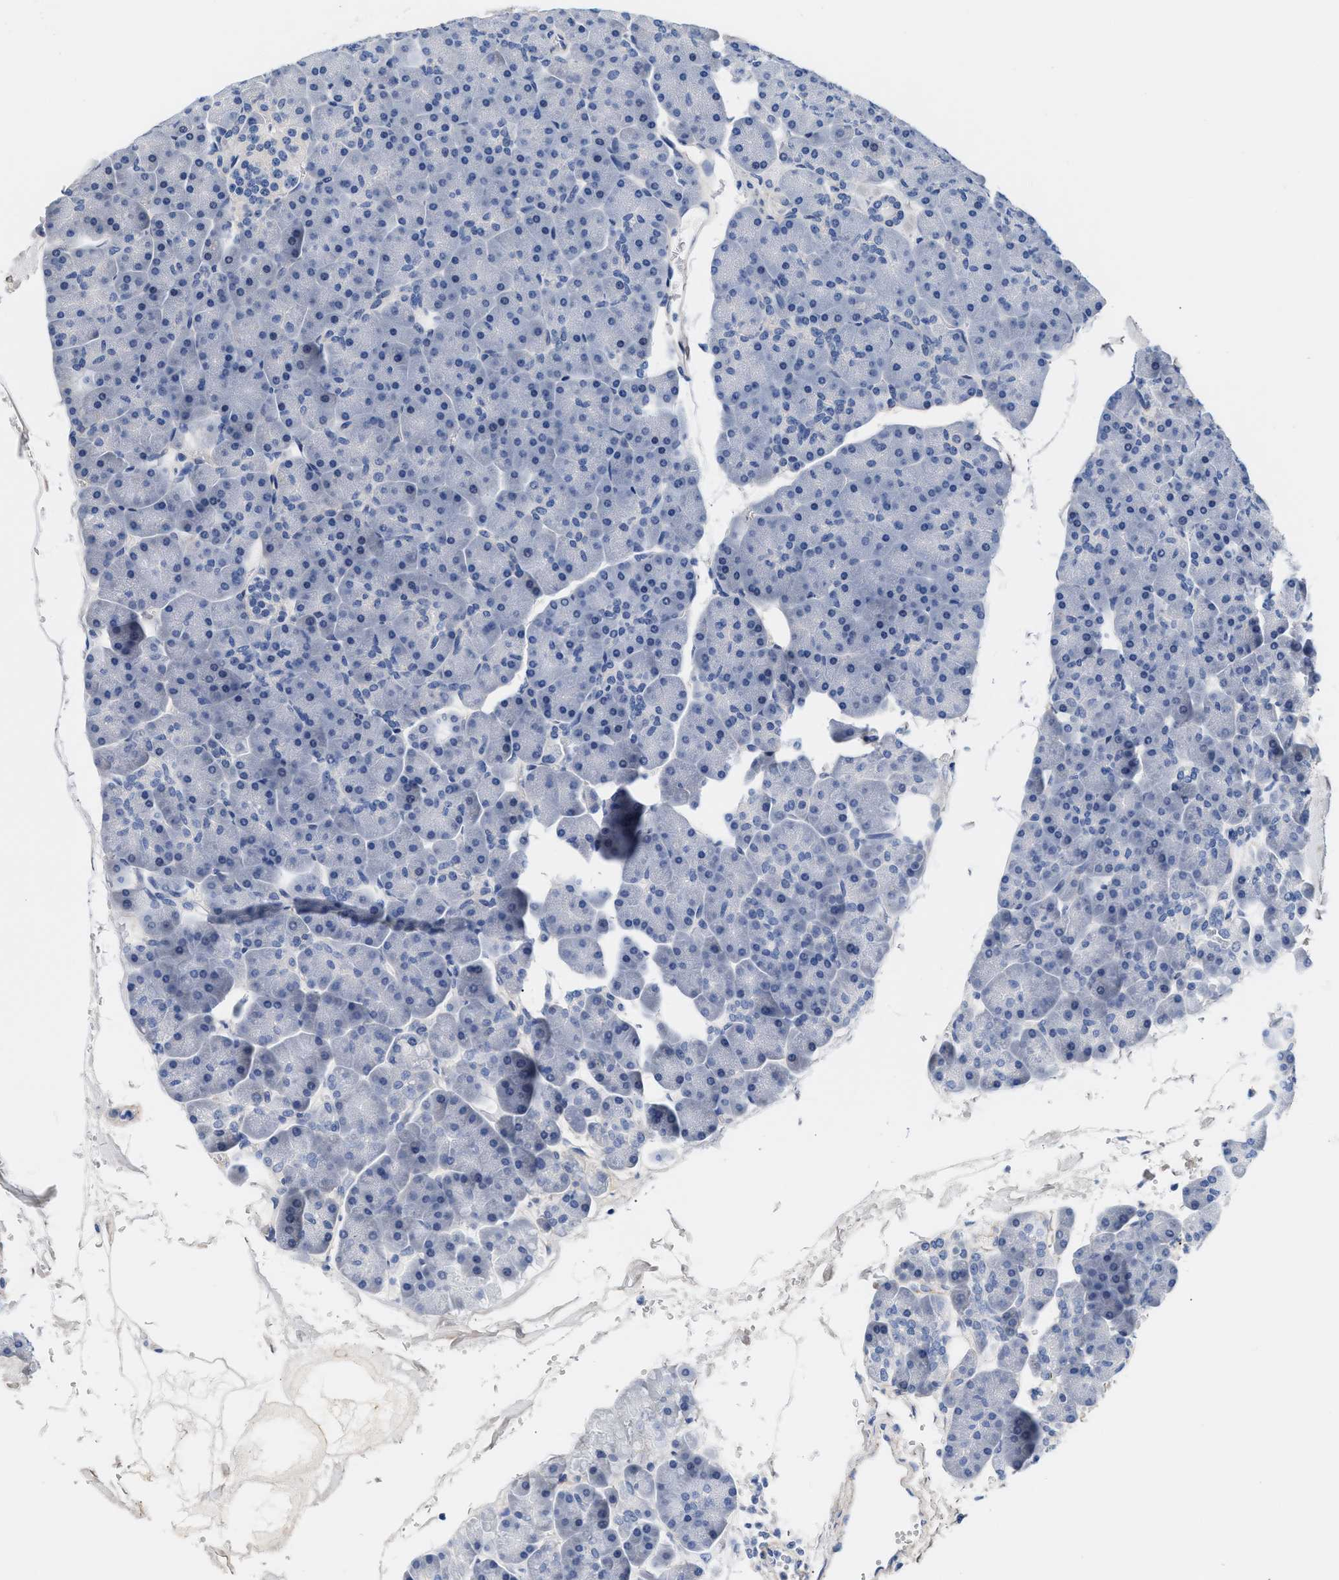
{"staining": {"intensity": "negative", "quantity": "none", "location": "none"}, "tissue": "pancreas", "cell_type": "Exocrine glandular cells", "image_type": "normal", "snomed": [{"axis": "morphology", "description": "Normal tissue, NOS"}, {"axis": "topography", "description": "Pancreas"}], "caption": "The immunohistochemistry (IHC) micrograph has no significant staining in exocrine glandular cells of pancreas.", "gene": "ACTL7B", "patient": {"sex": "male", "age": 35}}